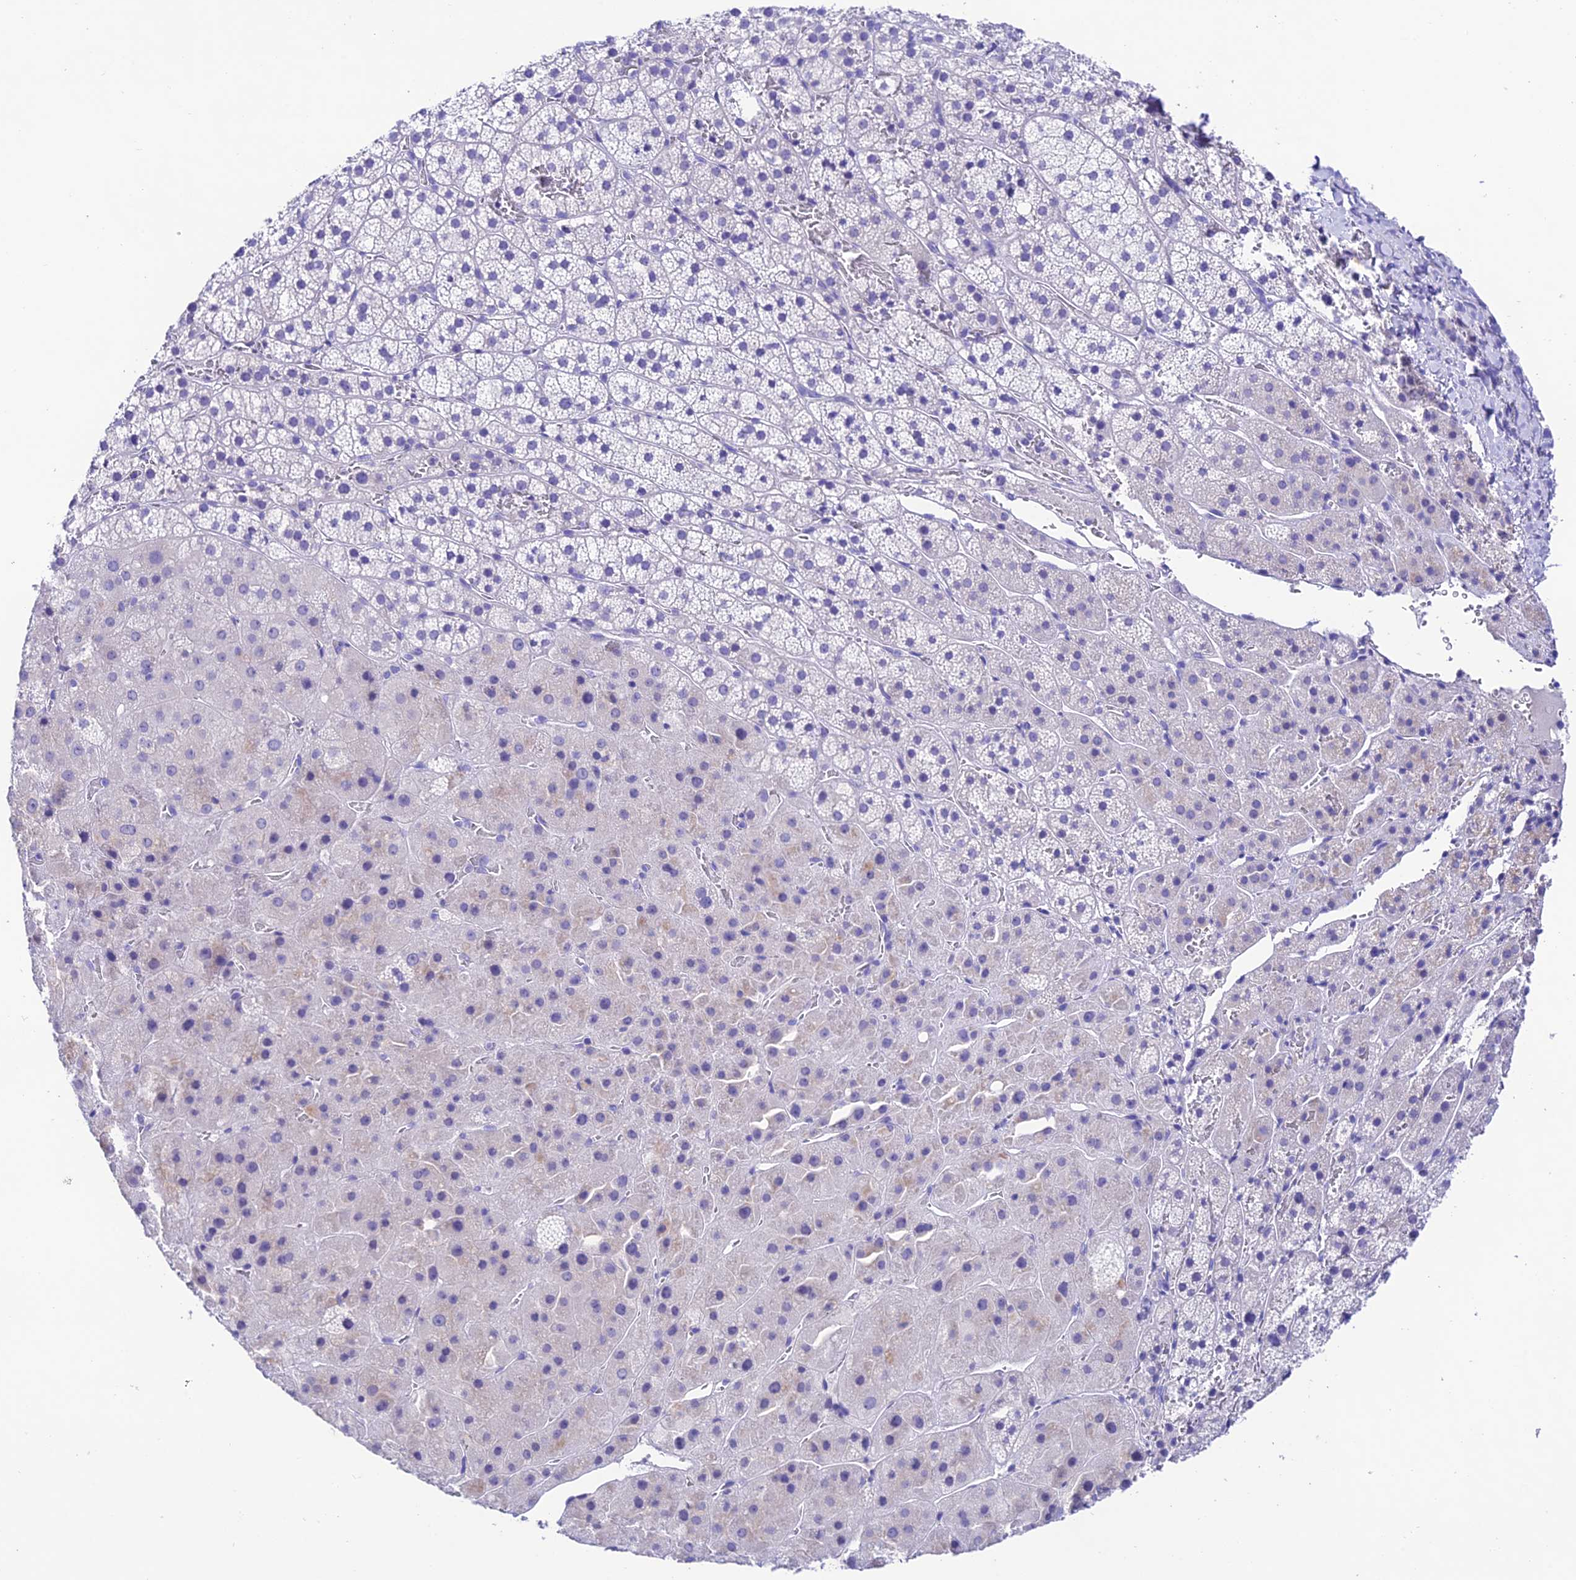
{"staining": {"intensity": "negative", "quantity": "none", "location": "none"}, "tissue": "adrenal gland", "cell_type": "Glandular cells", "image_type": "normal", "snomed": [{"axis": "morphology", "description": "Normal tissue, NOS"}, {"axis": "topography", "description": "Adrenal gland"}], "caption": "Immunohistochemistry (IHC) photomicrograph of benign adrenal gland stained for a protein (brown), which exhibits no expression in glandular cells. (DAB (3,3'-diaminobenzidine) immunohistochemistry visualized using brightfield microscopy, high magnification).", "gene": "NLRP6", "patient": {"sex": "female", "age": 44}}